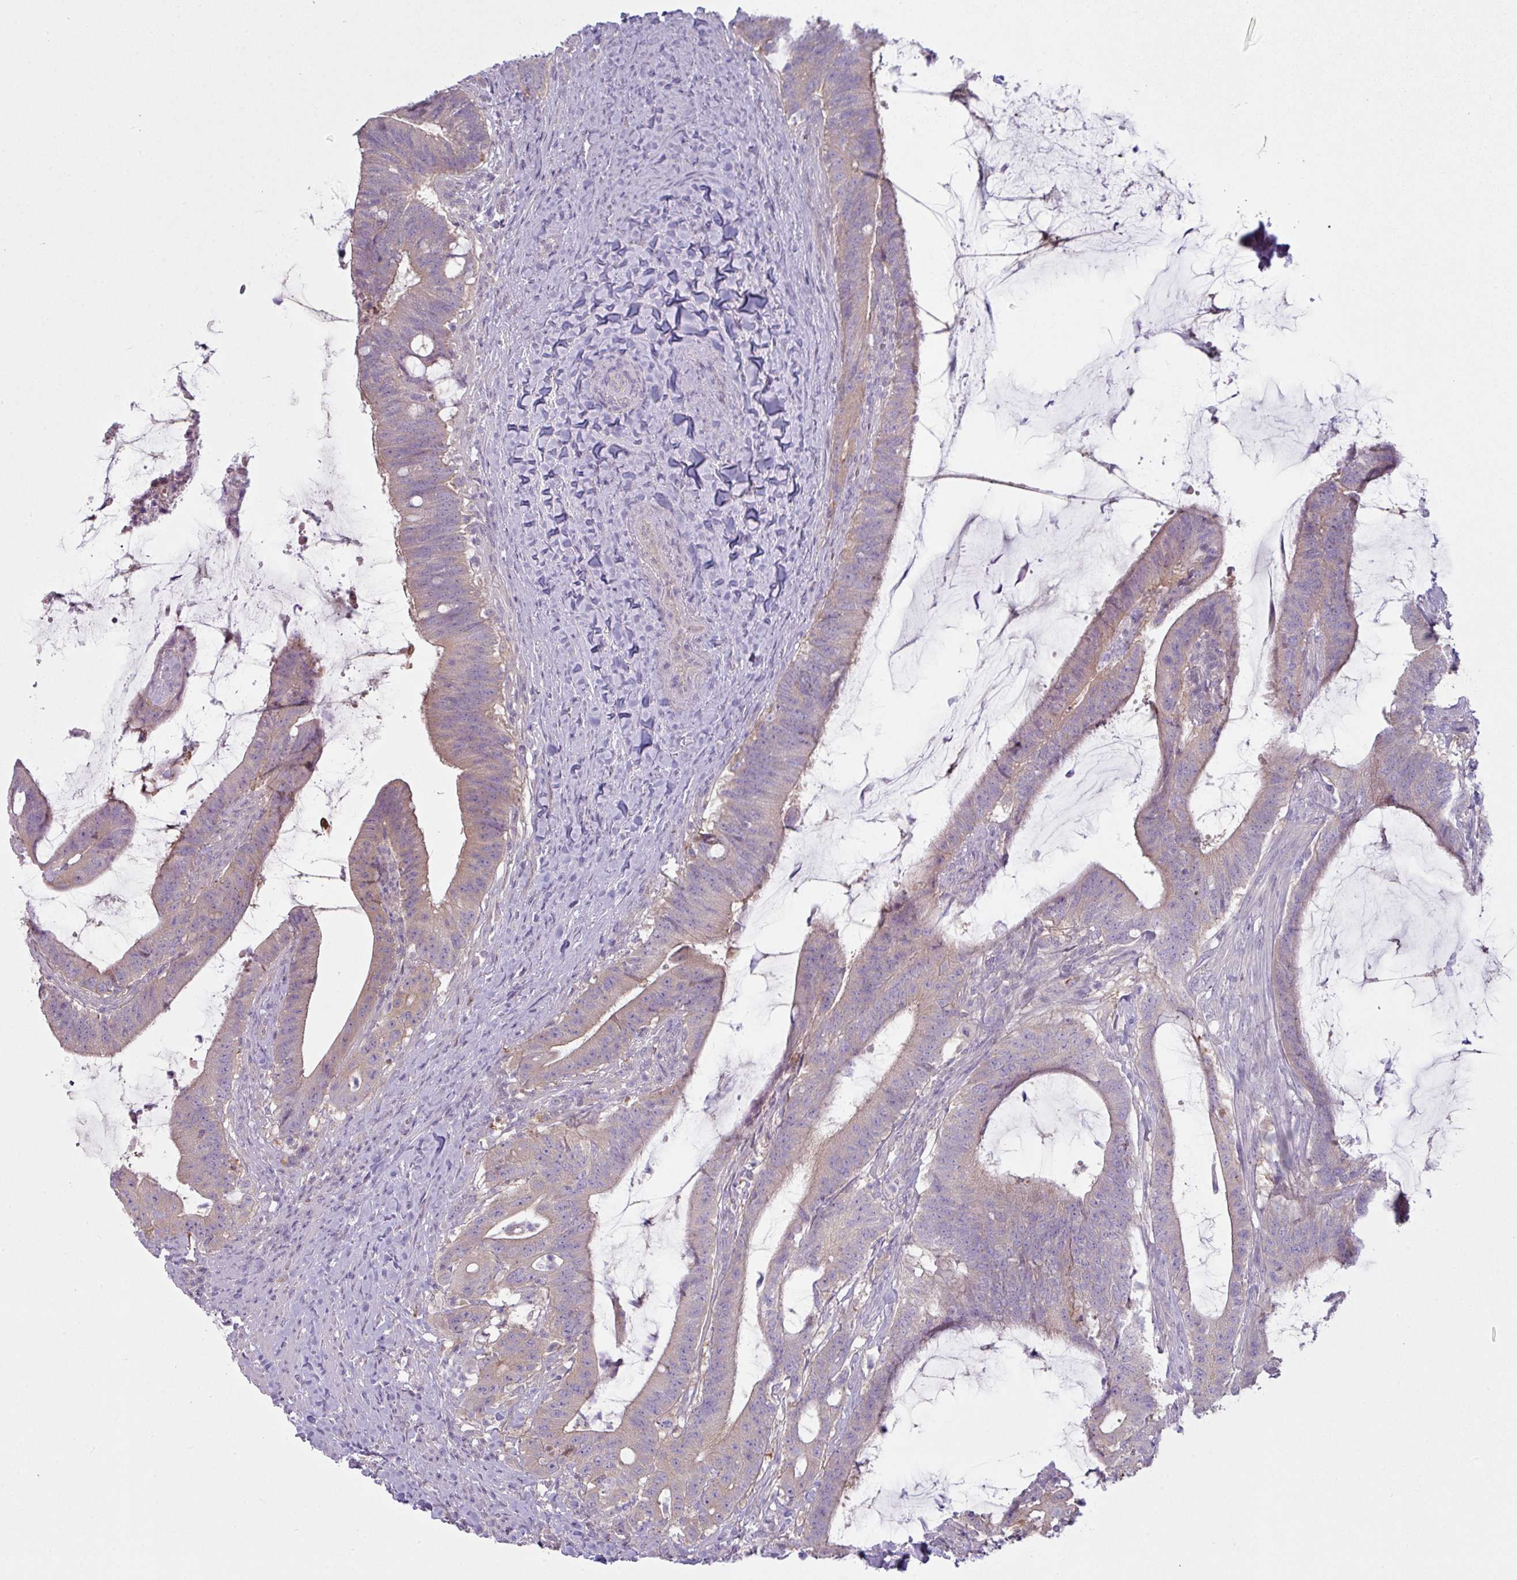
{"staining": {"intensity": "weak", "quantity": "25%-75%", "location": "cytoplasmic/membranous"}, "tissue": "colorectal cancer", "cell_type": "Tumor cells", "image_type": "cancer", "snomed": [{"axis": "morphology", "description": "Adenocarcinoma, NOS"}, {"axis": "topography", "description": "Colon"}], "caption": "Approximately 25%-75% of tumor cells in human colorectal cancer (adenocarcinoma) exhibit weak cytoplasmic/membranous protein positivity as visualized by brown immunohistochemical staining.", "gene": "CAMK2B", "patient": {"sex": "female", "age": 43}}